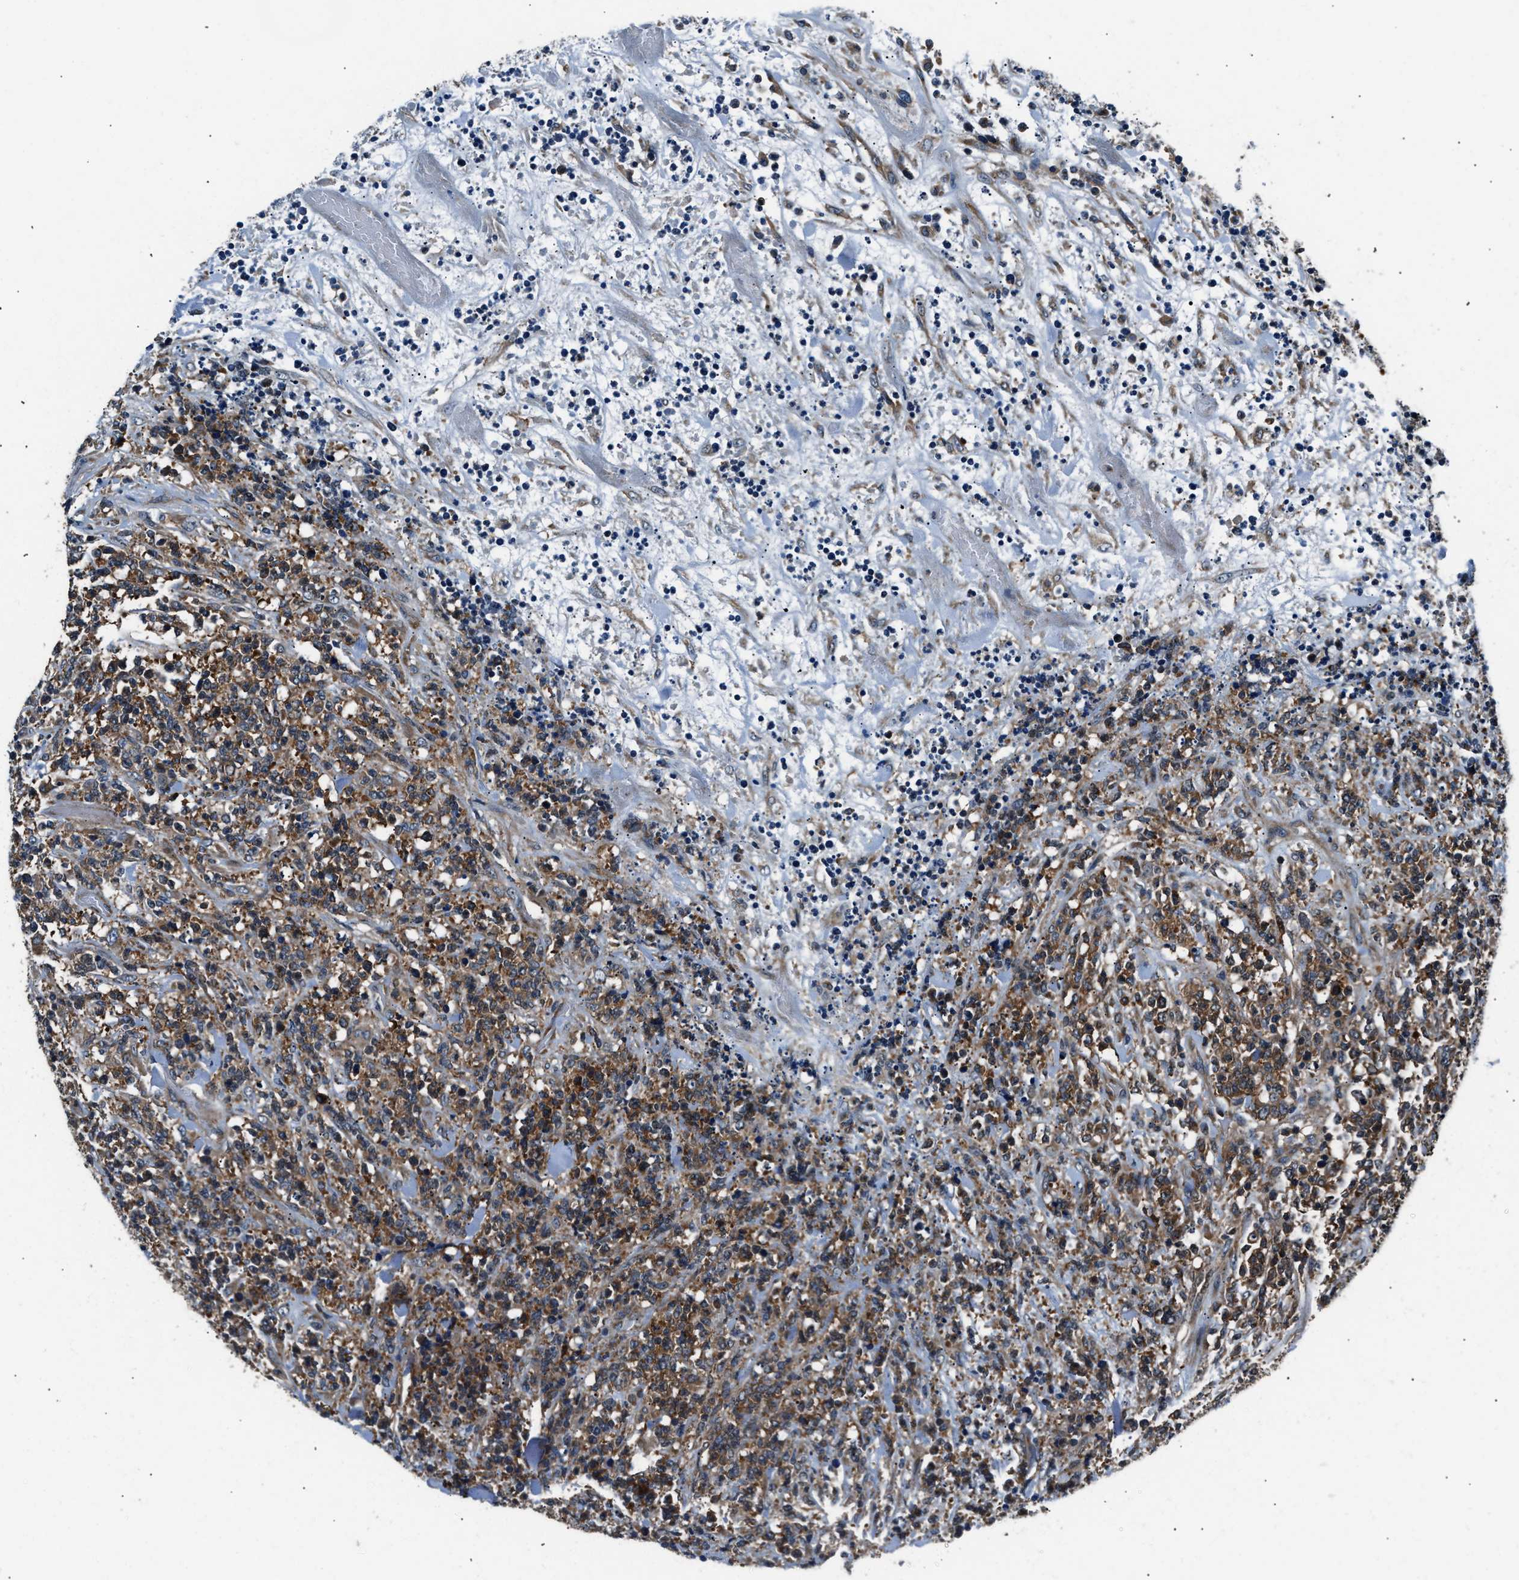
{"staining": {"intensity": "moderate", "quantity": ">75%", "location": "cytoplasmic/membranous"}, "tissue": "lymphoma", "cell_type": "Tumor cells", "image_type": "cancer", "snomed": [{"axis": "morphology", "description": "Malignant lymphoma, non-Hodgkin's type, High grade"}, {"axis": "topography", "description": "Soft tissue"}], "caption": "There is medium levels of moderate cytoplasmic/membranous expression in tumor cells of high-grade malignant lymphoma, non-Hodgkin's type, as demonstrated by immunohistochemical staining (brown color).", "gene": "IMPDH2", "patient": {"sex": "male", "age": 18}}